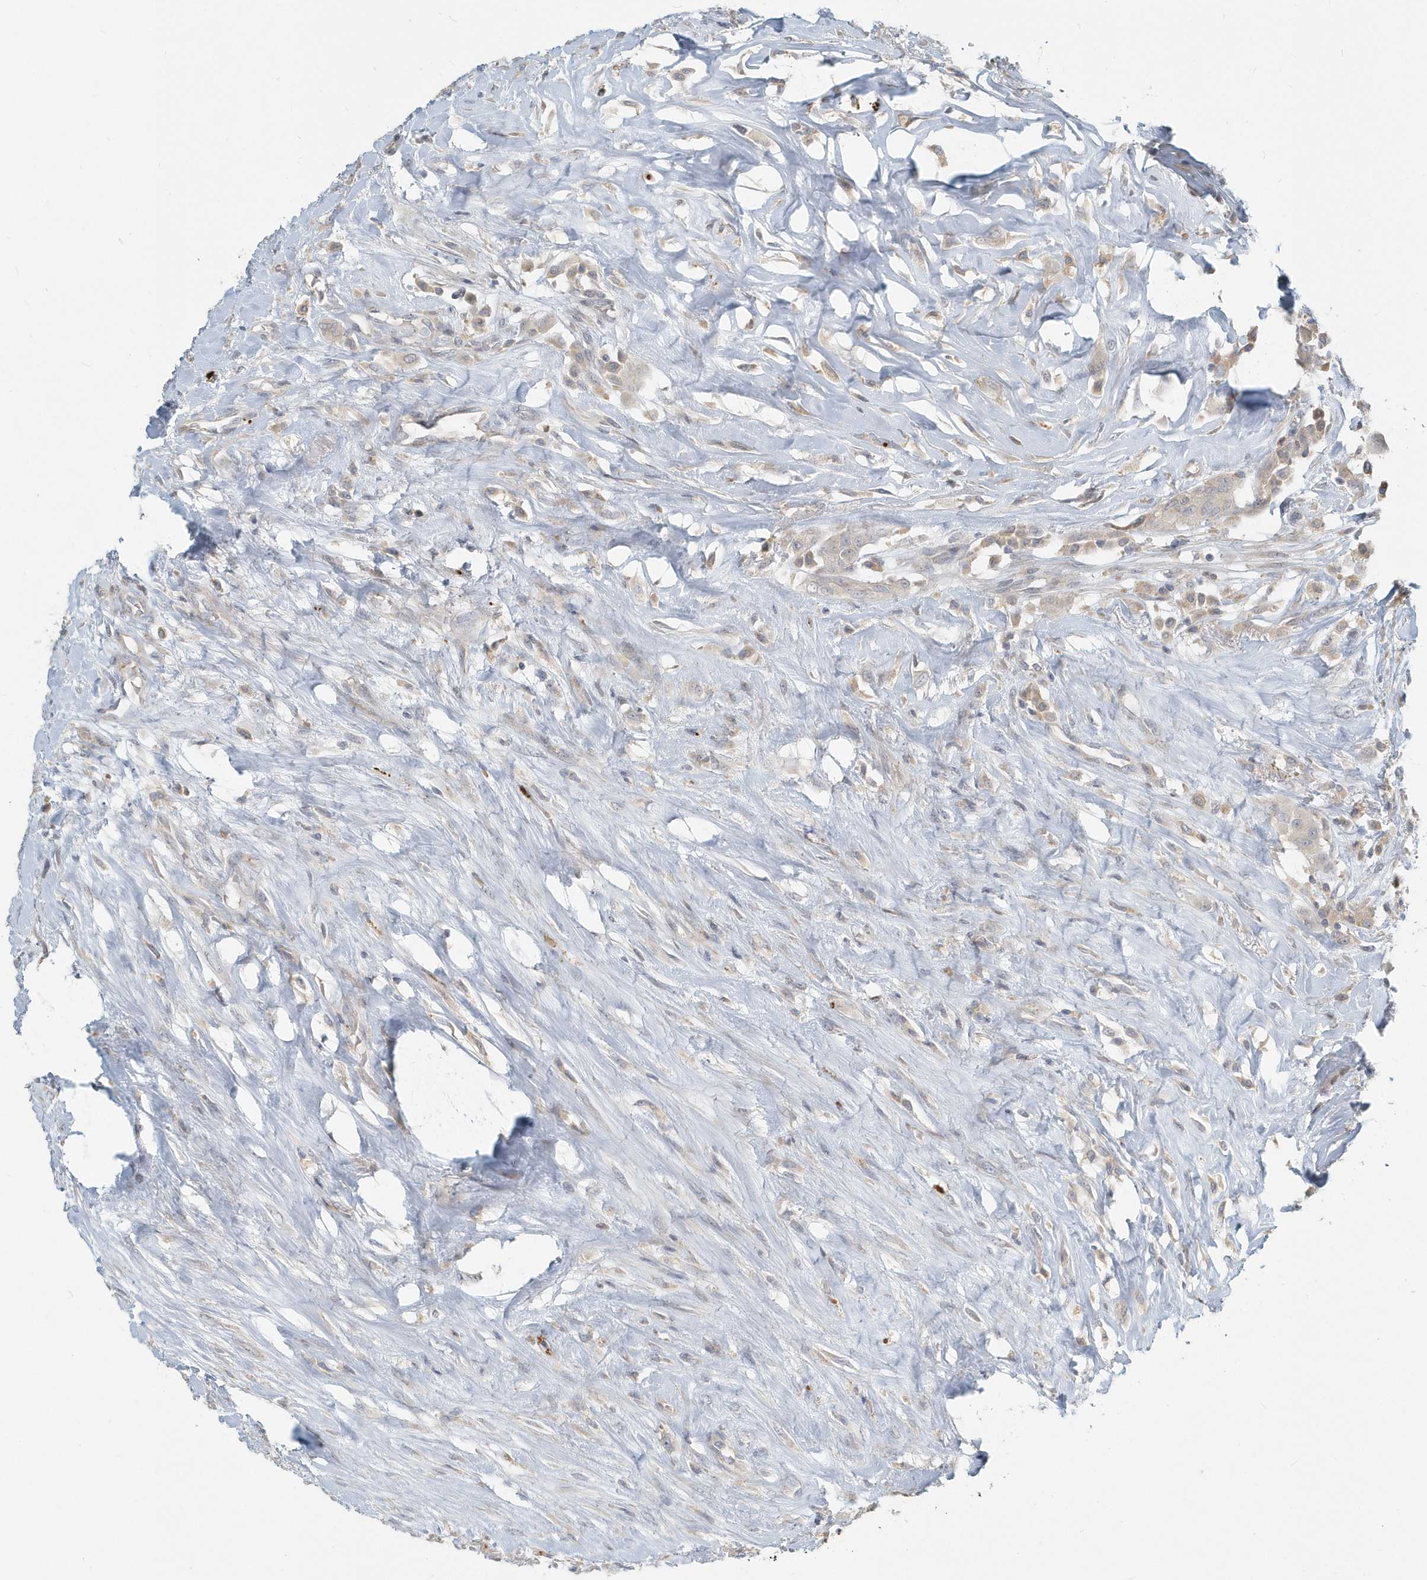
{"staining": {"intensity": "negative", "quantity": "none", "location": "none"}, "tissue": "thyroid cancer", "cell_type": "Tumor cells", "image_type": "cancer", "snomed": [{"axis": "morphology", "description": "Papillary adenocarcinoma, NOS"}, {"axis": "topography", "description": "Thyroid gland"}], "caption": "Tumor cells show no significant expression in thyroid cancer.", "gene": "NAPB", "patient": {"sex": "female", "age": 59}}